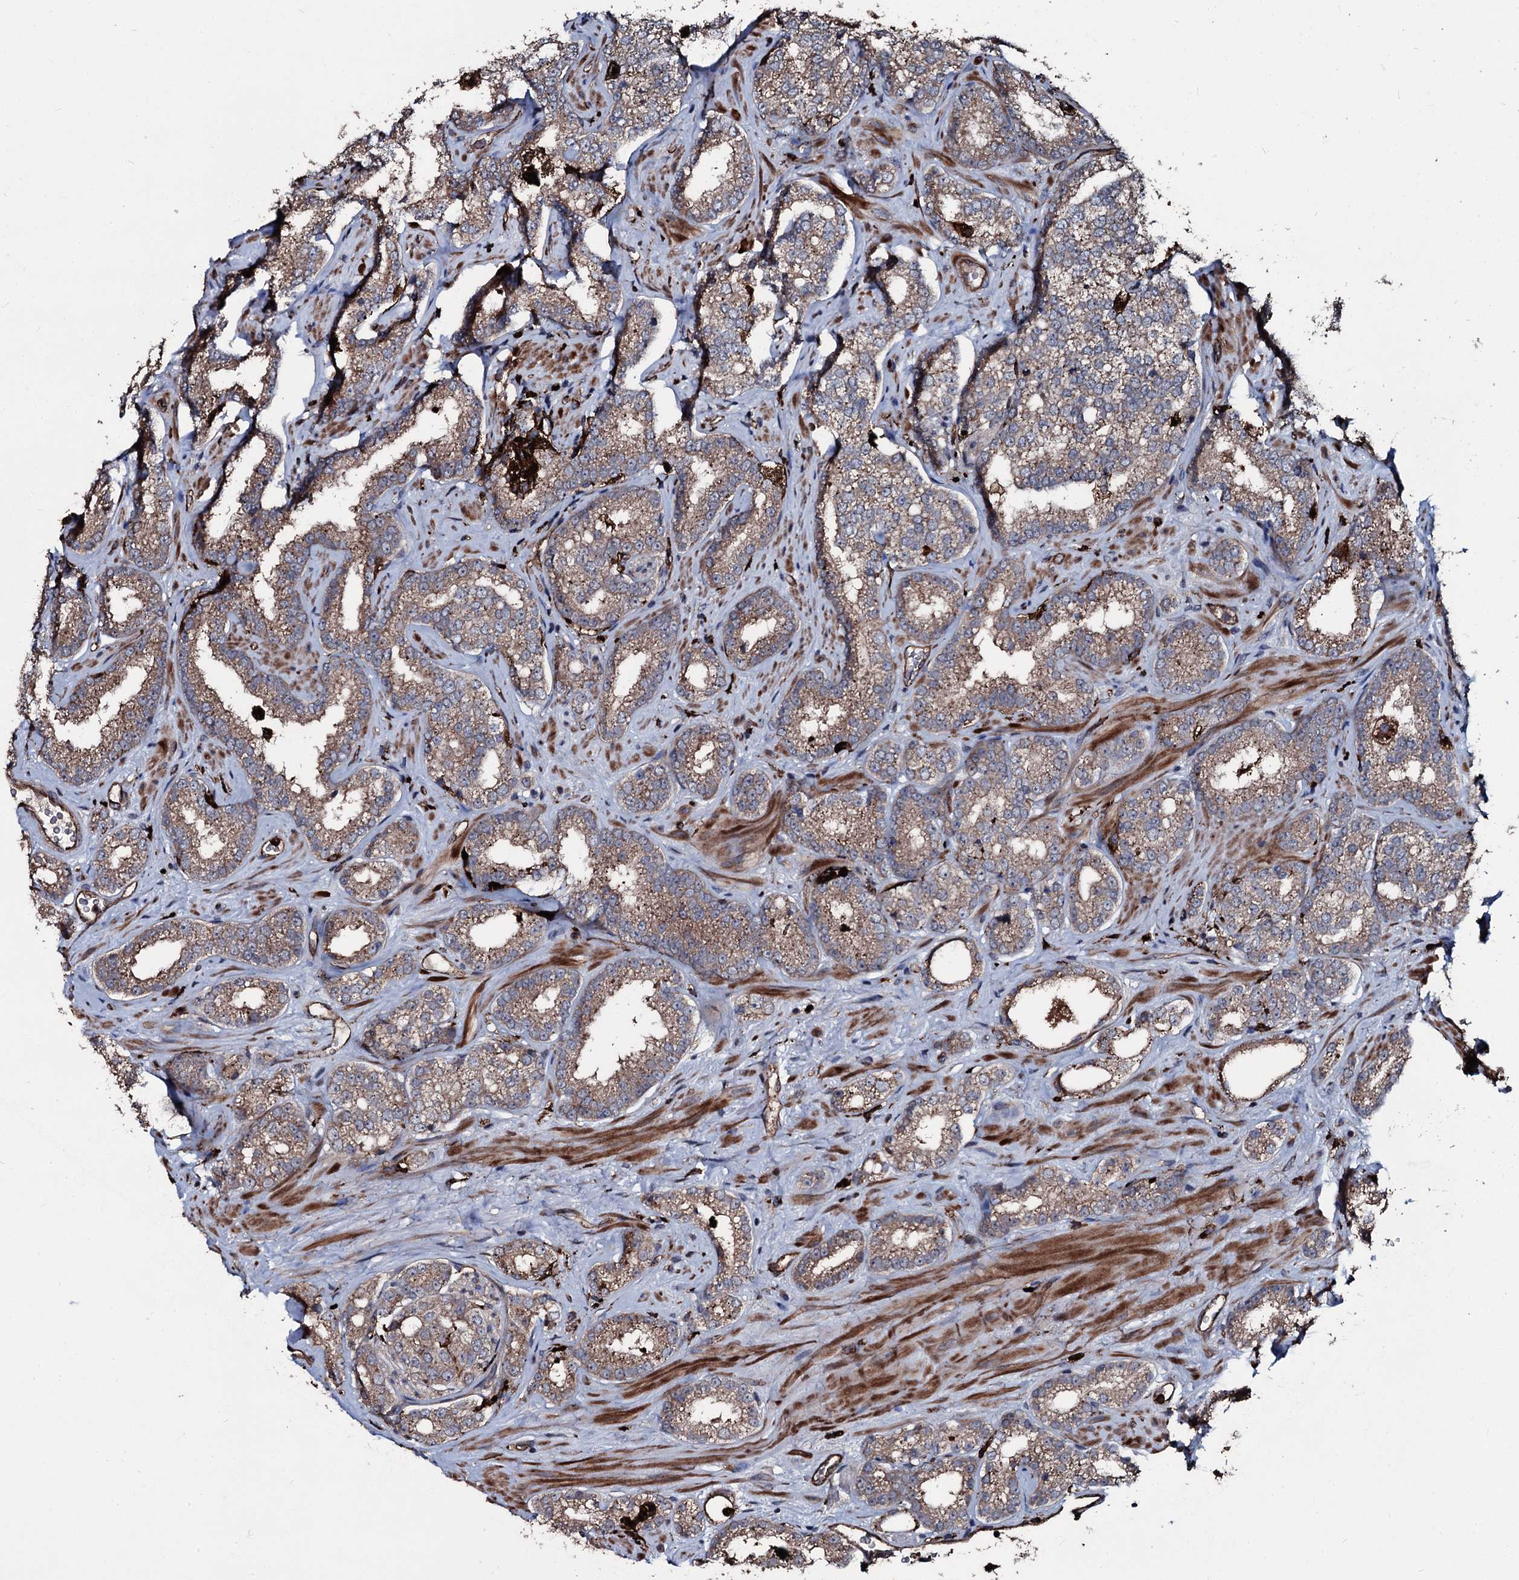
{"staining": {"intensity": "moderate", "quantity": ">75%", "location": "cytoplasmic/membranous"}, "tissue": "prostate cancer", "cell_type": "Tumor cells", "image_type": "cancer", "snomed": [{"axis": "morphology", "description": "Normal tissue, NOS"}, {"axis": "morphology", "description": "Adenocarcinoma, High grade"}, {"axis": "topography", "description": "Prostate"}], "caption": "Adenocarcinoma (high-grade) (prostate) stained with a protein marker reveals moderate staining in tumor cells.", "gene": "TPGS2", "patient": {"sex": "male", "age": 83}}